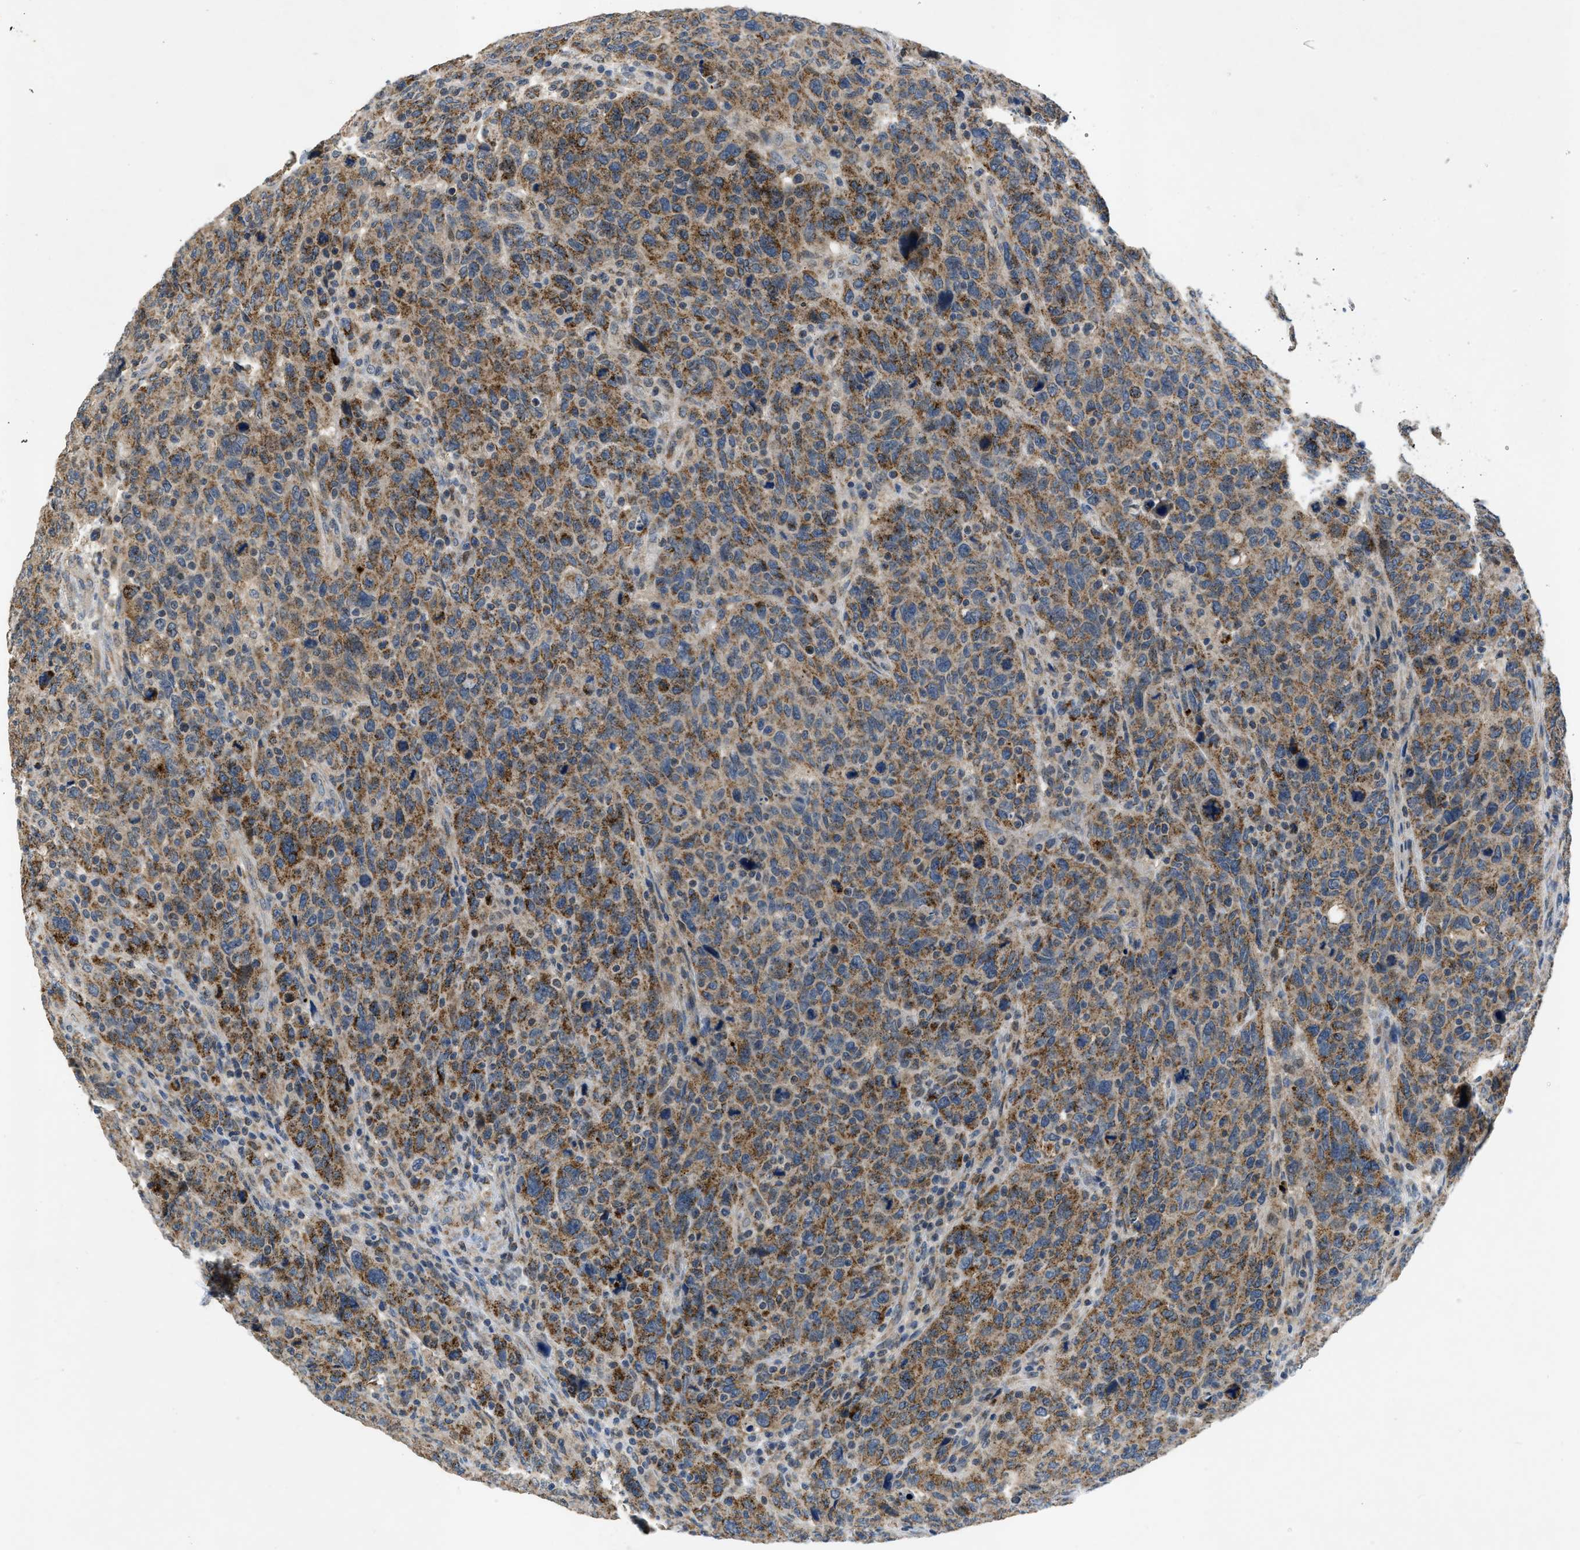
{"staining": {"intensity": "moderate", "quantity": ">75%", "location": "cytoplasmic/membranous"}, "tissue": "breast cancer", "cell_type": "Tumor cells", "image_type": "cancer", "snomed": [{"axis": "morphology", "description": "Duct carcinoma"}, {"axis": "topography", "description": "Breast"}], "caption": "Immunohistochemistry (IHC) photomicrograph of neoplastic tissue: breast infiltrating ductal carcinoma stained using IHC shows medium levels of moderate protein expression localized specifically in the cytoplasmic/membranous of tumor cells, appearing as a cytoplasmic/membranous brown color.", "gene": "TOMM34", "patient": {"sex": "female", "age": 37}}